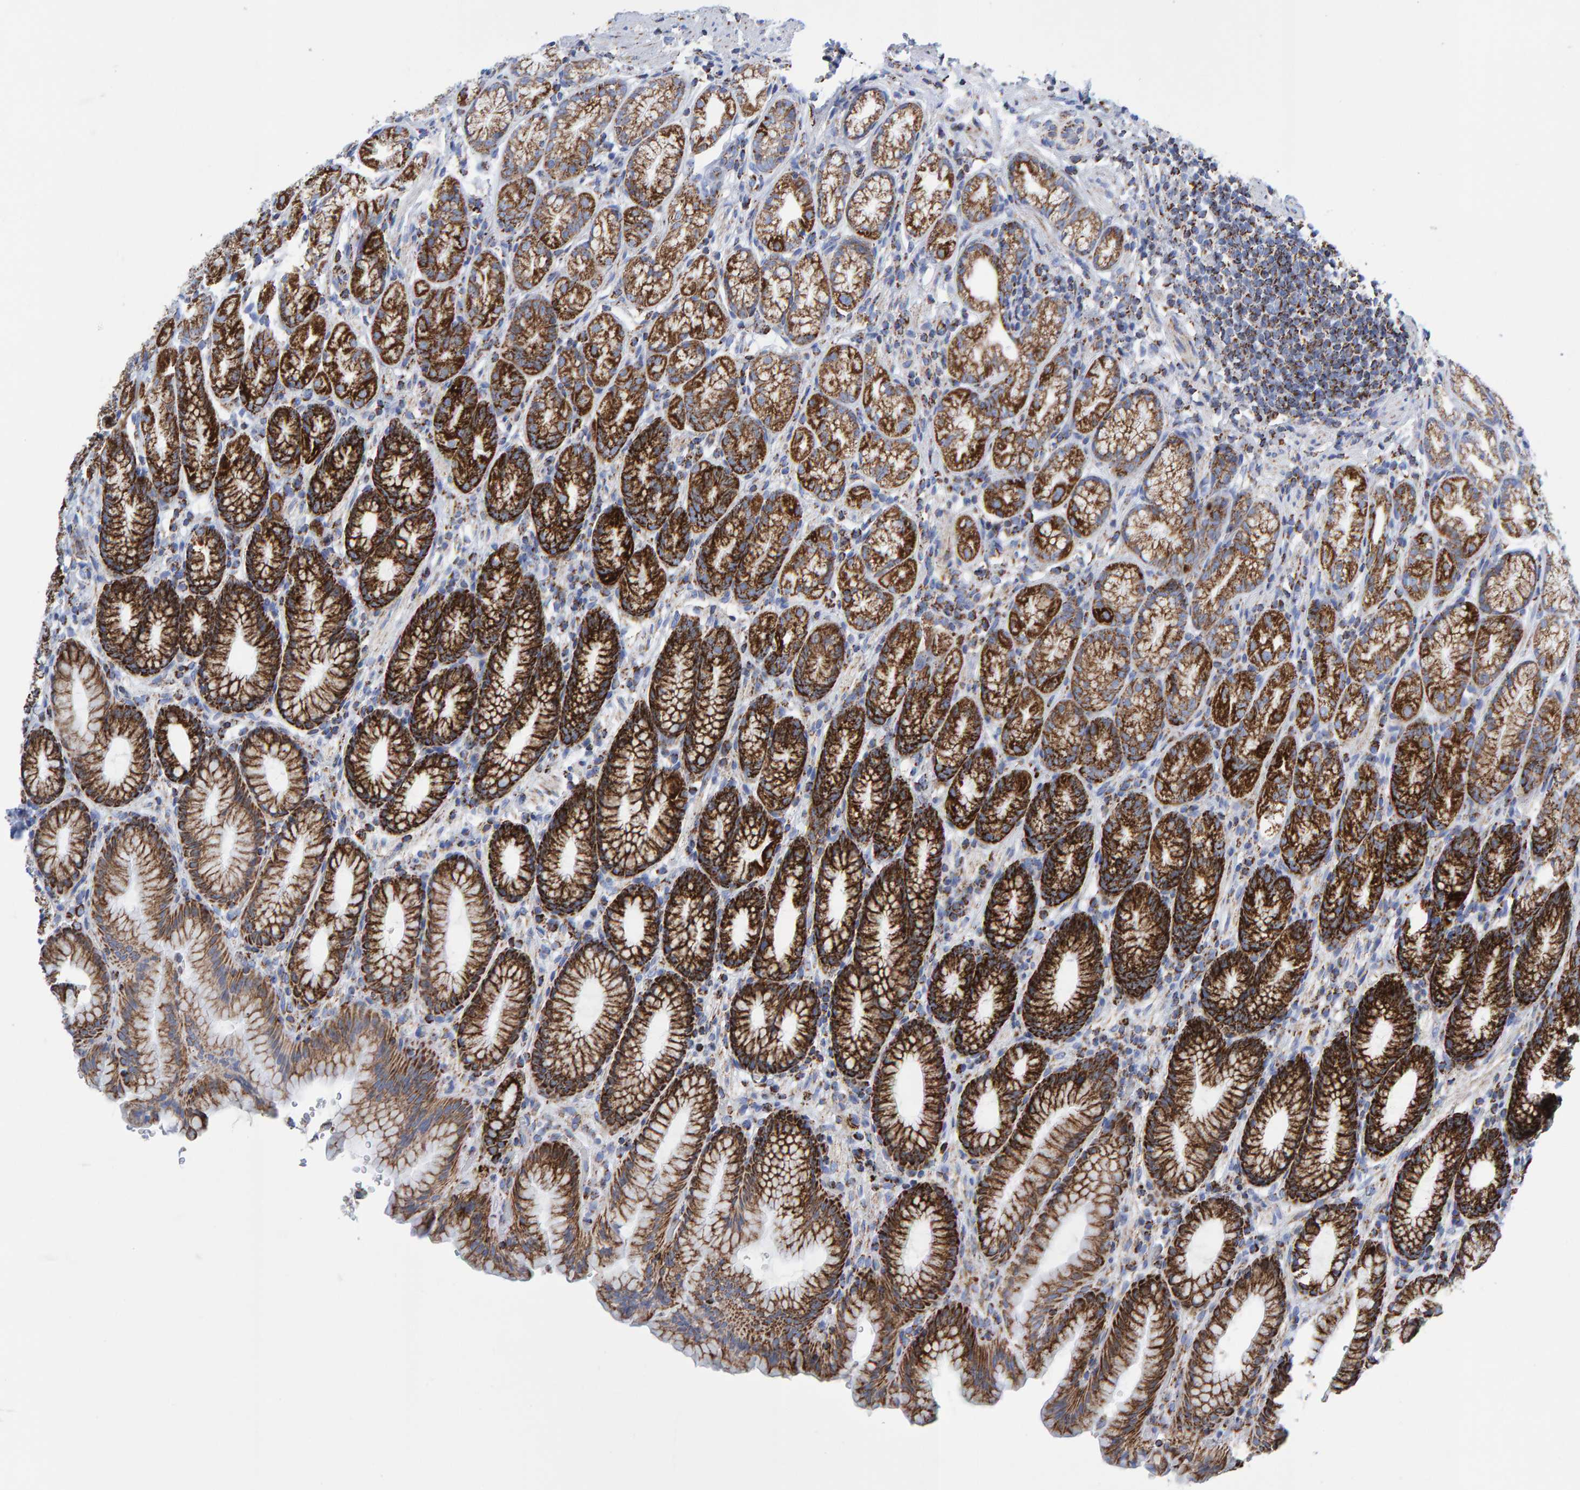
{"staining": {"intensity": "strong", "quantity": ">75%", "location": "cytoplasmic/membranous"}, "tissue": "stomach", "cell_type": "Glandular cells", "image_type": "normal", "snomed": [{"axis": "morphology", "description": "Normal tissue, NOS"}, {"axis": "topography", "description": "Stomach"}], "caption": "IHC of normal stomach exhibits high levels of strong cytoplasmic/membranous expression in approximately >75% of glandular cells.", "gene": "ENSG00000262660", "patient": {"sex": "male", "age": 42}}